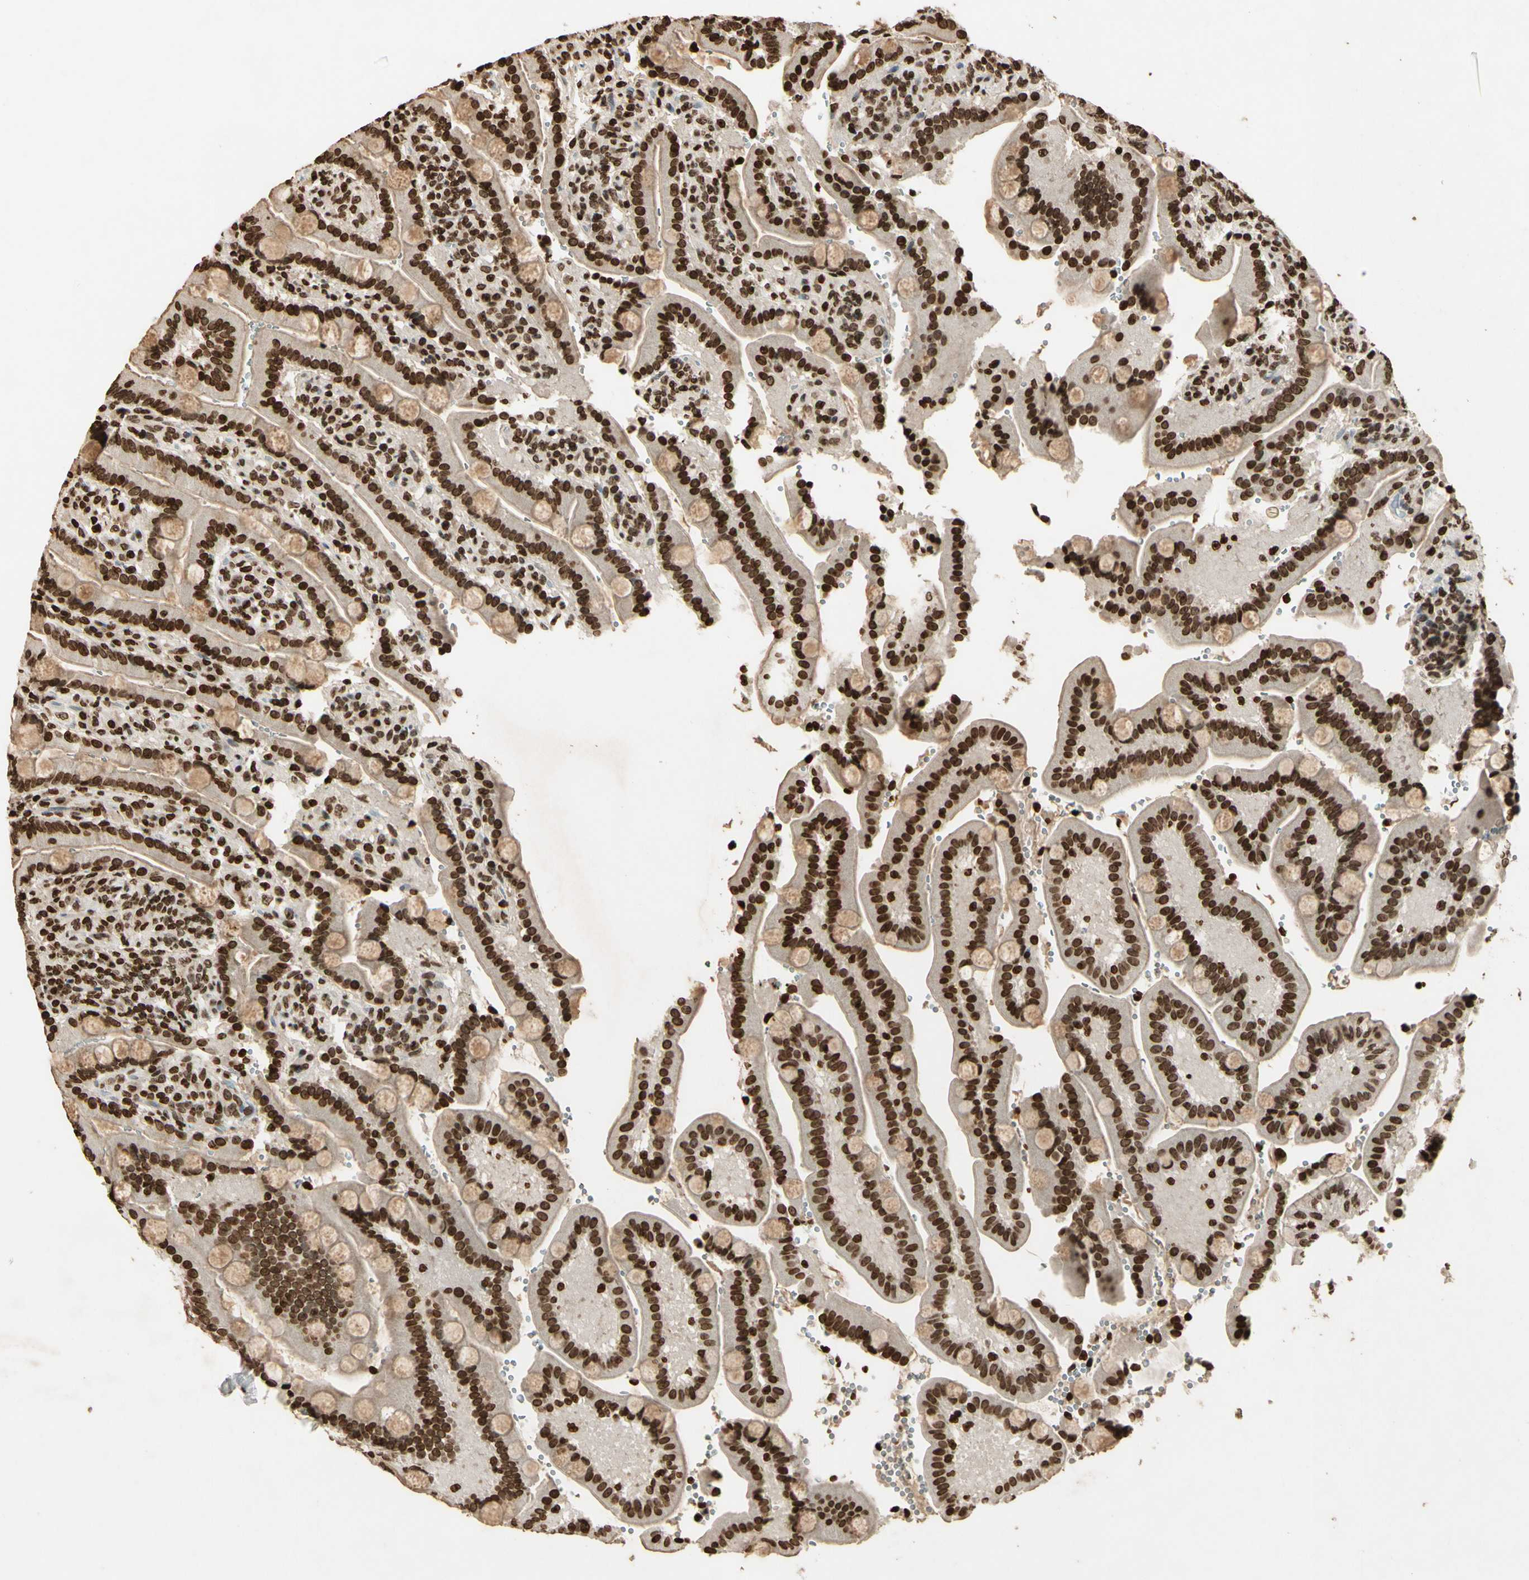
{"staining": {"intensity": "strong", "quantity": ">75%", "location": "nuclear"}, "tissue": "duodenum", "cell_type": "Glandular cells", "image_type": "normal", "snomed": [{"axis": "morphology", "description": "Normal tissue, NOS"}, {"axis": "topography", "description": "Small intestine, NOS"}], "caption": "Immunohistochemical staining of unremarkable human duodenum exhibits strong nuclear protein positivity in about >75% of glandular cells.", "gene": "RORA", "patient": {"sex": "female", "age": 71}}